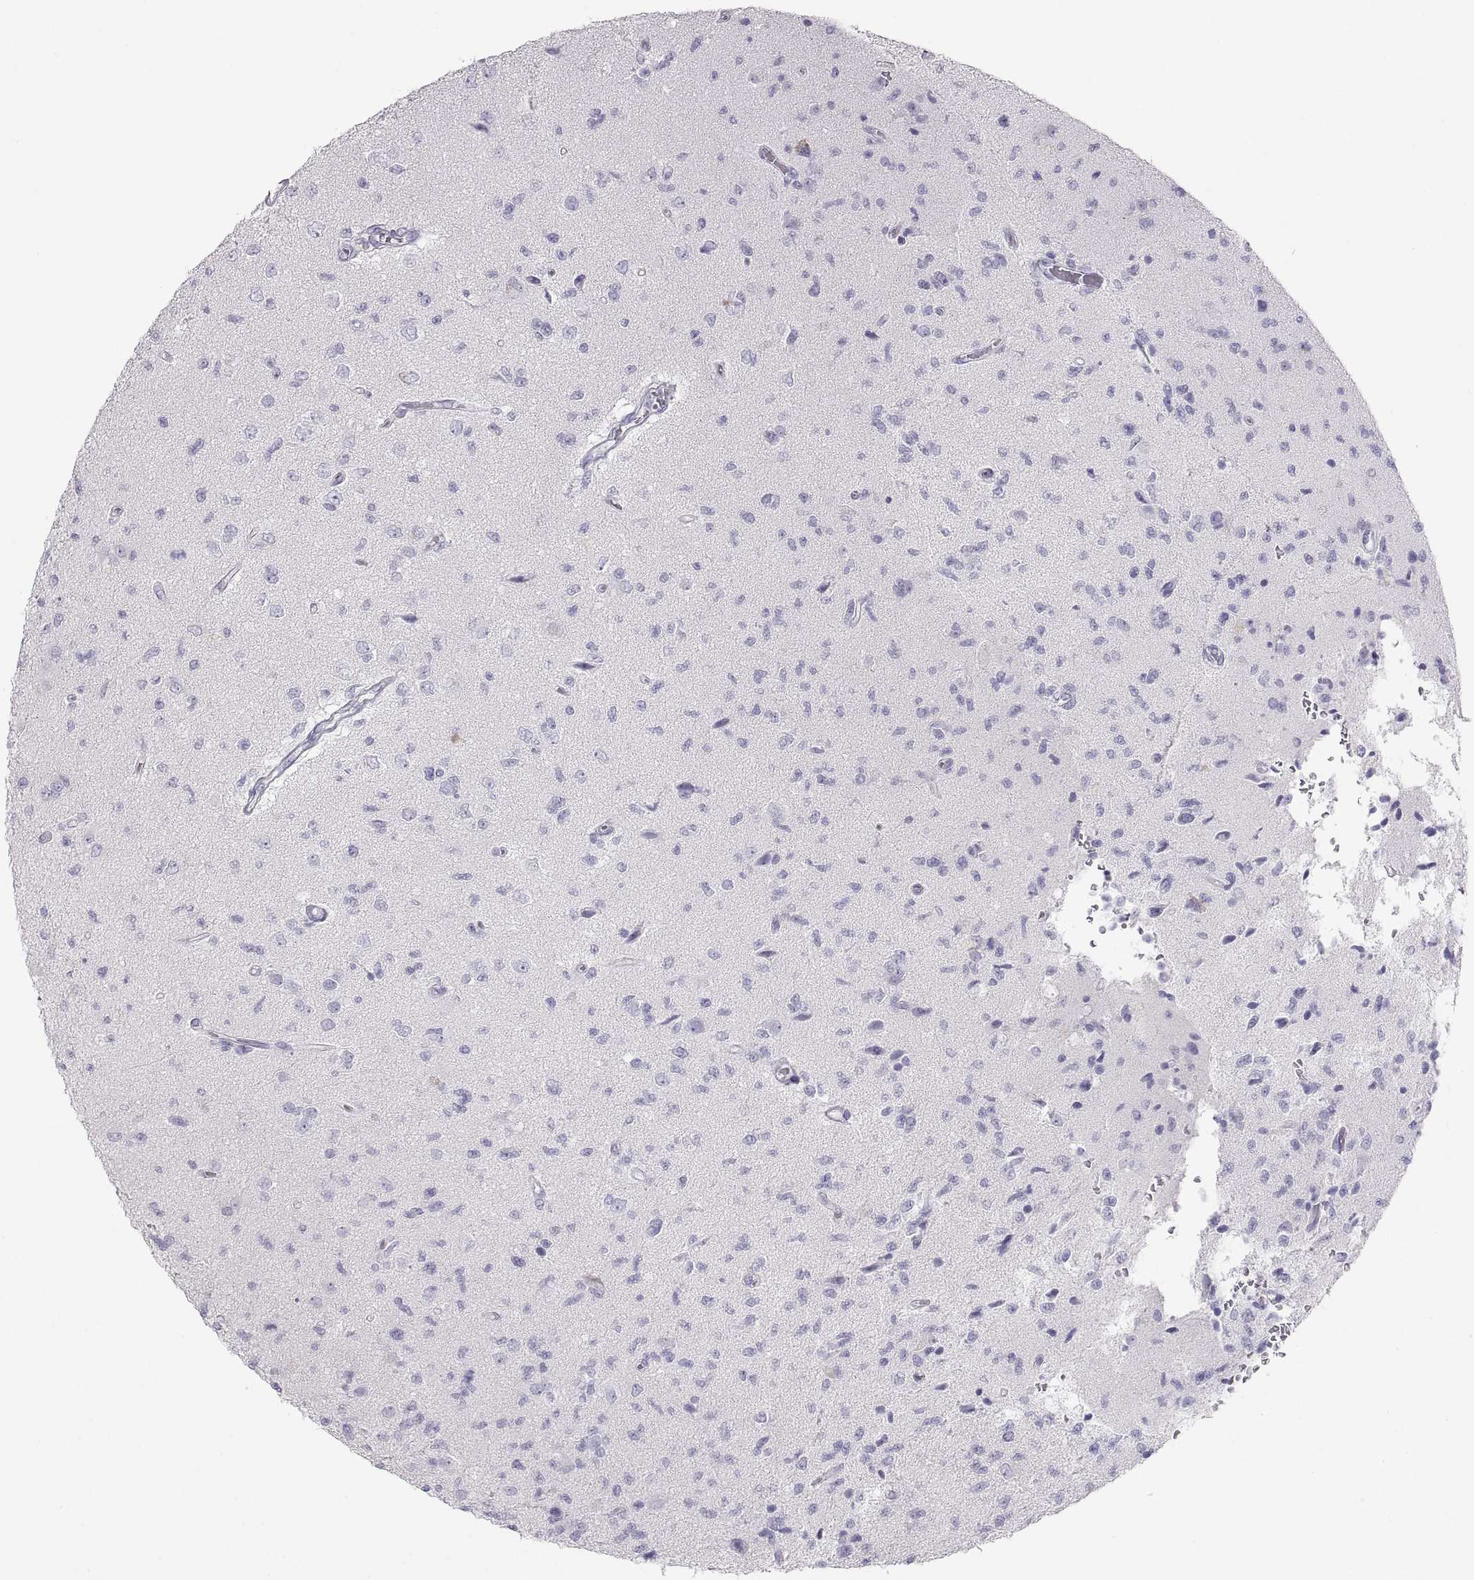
{"staining": {"intensity": "negative", "quantity": "none", "location": "none"}, "tissue": "glioma", "cell_type": "Tumor cells", "image_type": "cancer", "snomed": [{"axis": "morphology", "description": "Glioma, malignant, High grade"}, {"axis": "topography", "description": "Brain"}], "caption": "High-grade glioma (malignant) was stained to show a protein in brown. There is no significant positivity in tumor cells.", "gene": "SEMG1", "patient": {"sex": "male", "age": 56}}